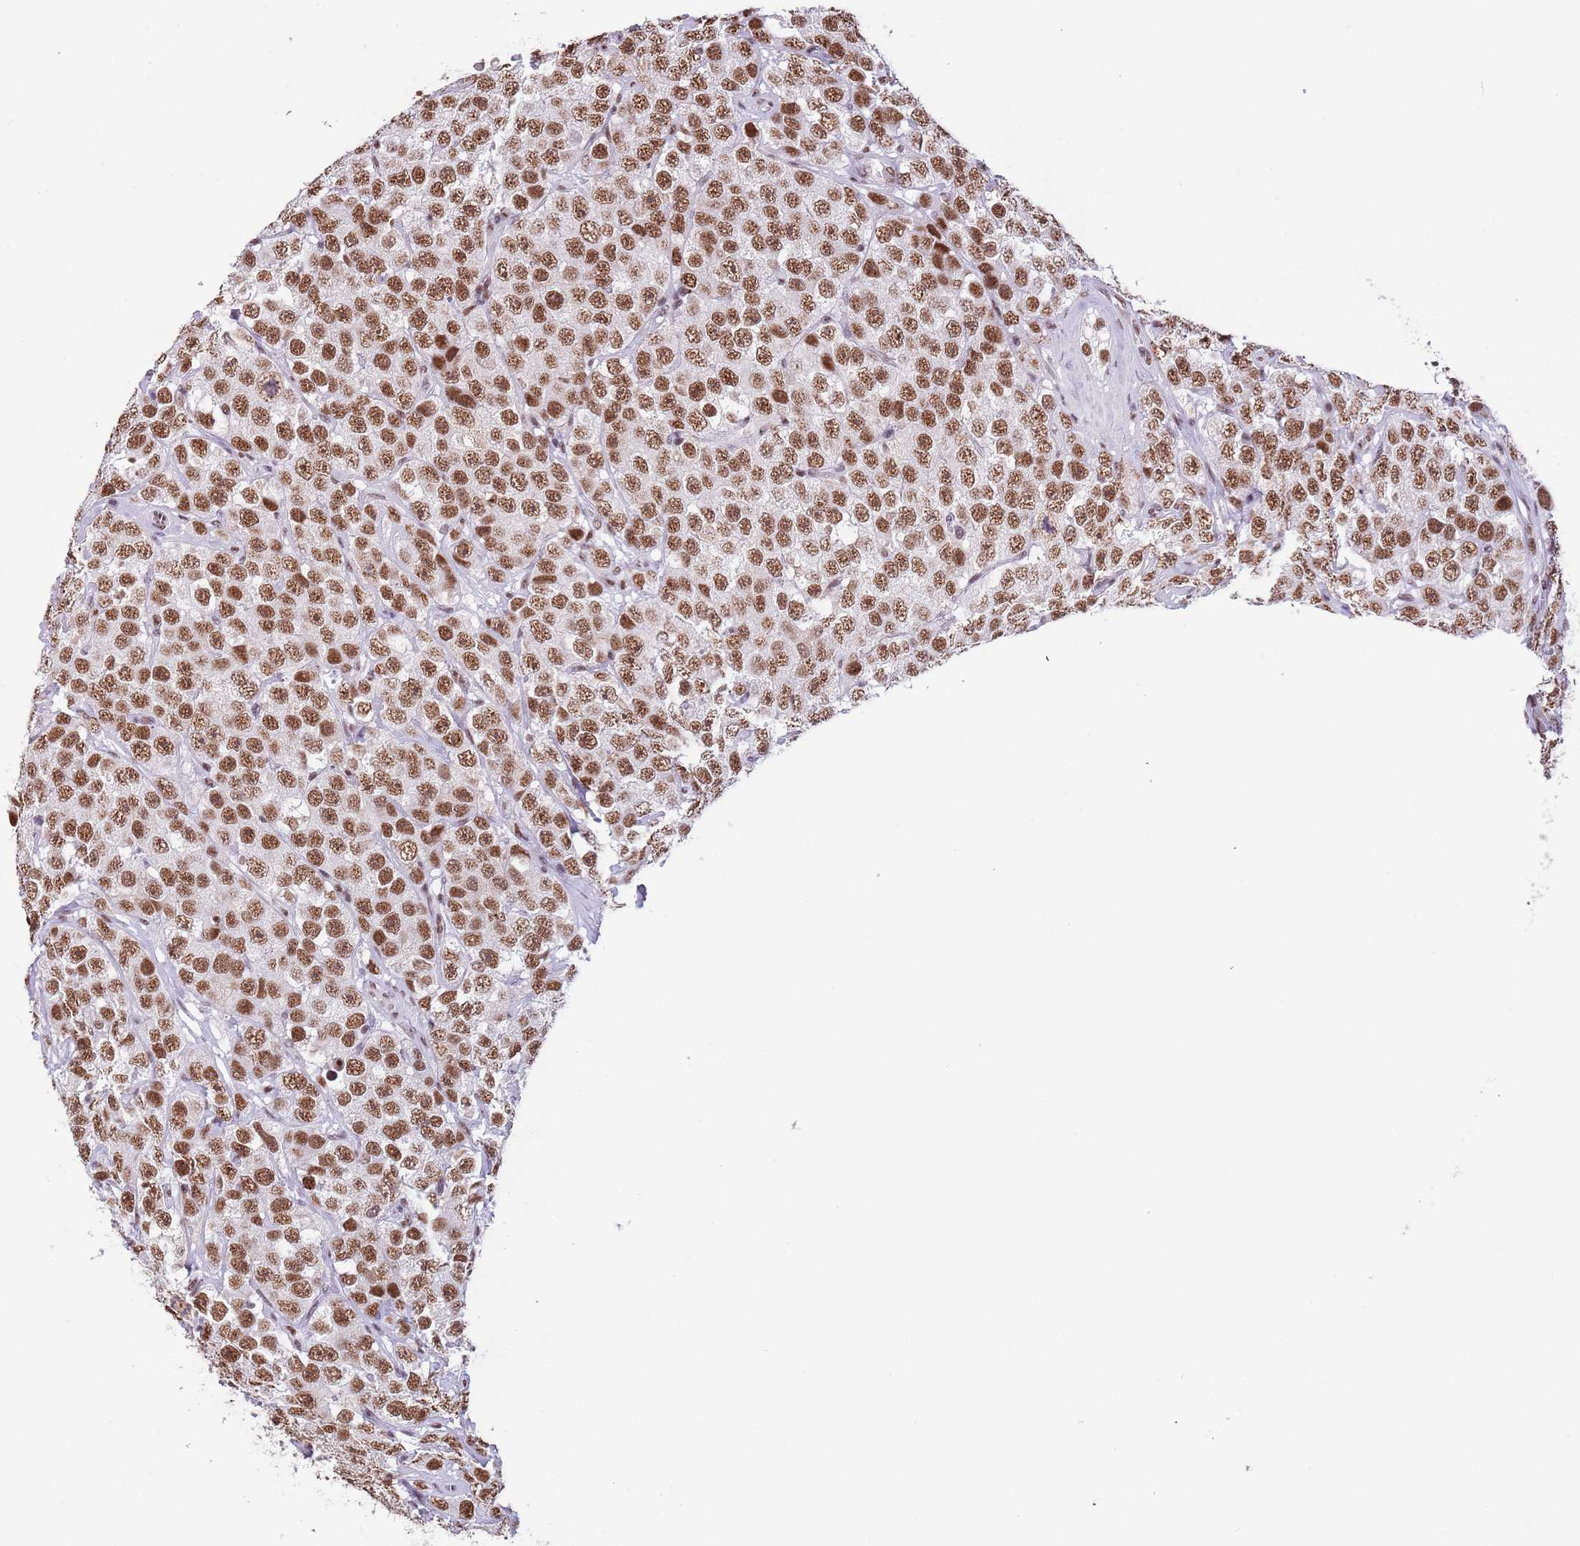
{"staining": {"intensity": "moderate", "quantity": ">75%", "location": "nuclear"}, "tissue": "testis cancer", "cell_type": "Tumor cells", "image_type": "cancer", "snomed": [{"axis": "morphology", "description": "Seminoma, NOS"}, {"axis": "topography", "description": "Testis"}], "caption": "Immunohistochemical staining of testis seminoma displays medium levels of moderate nuclear expression in about >75% of tumor cells. Nuclei are stained in blue.", "gene": "SF3A2", "patient": {"sex": "male", "age": 28}}